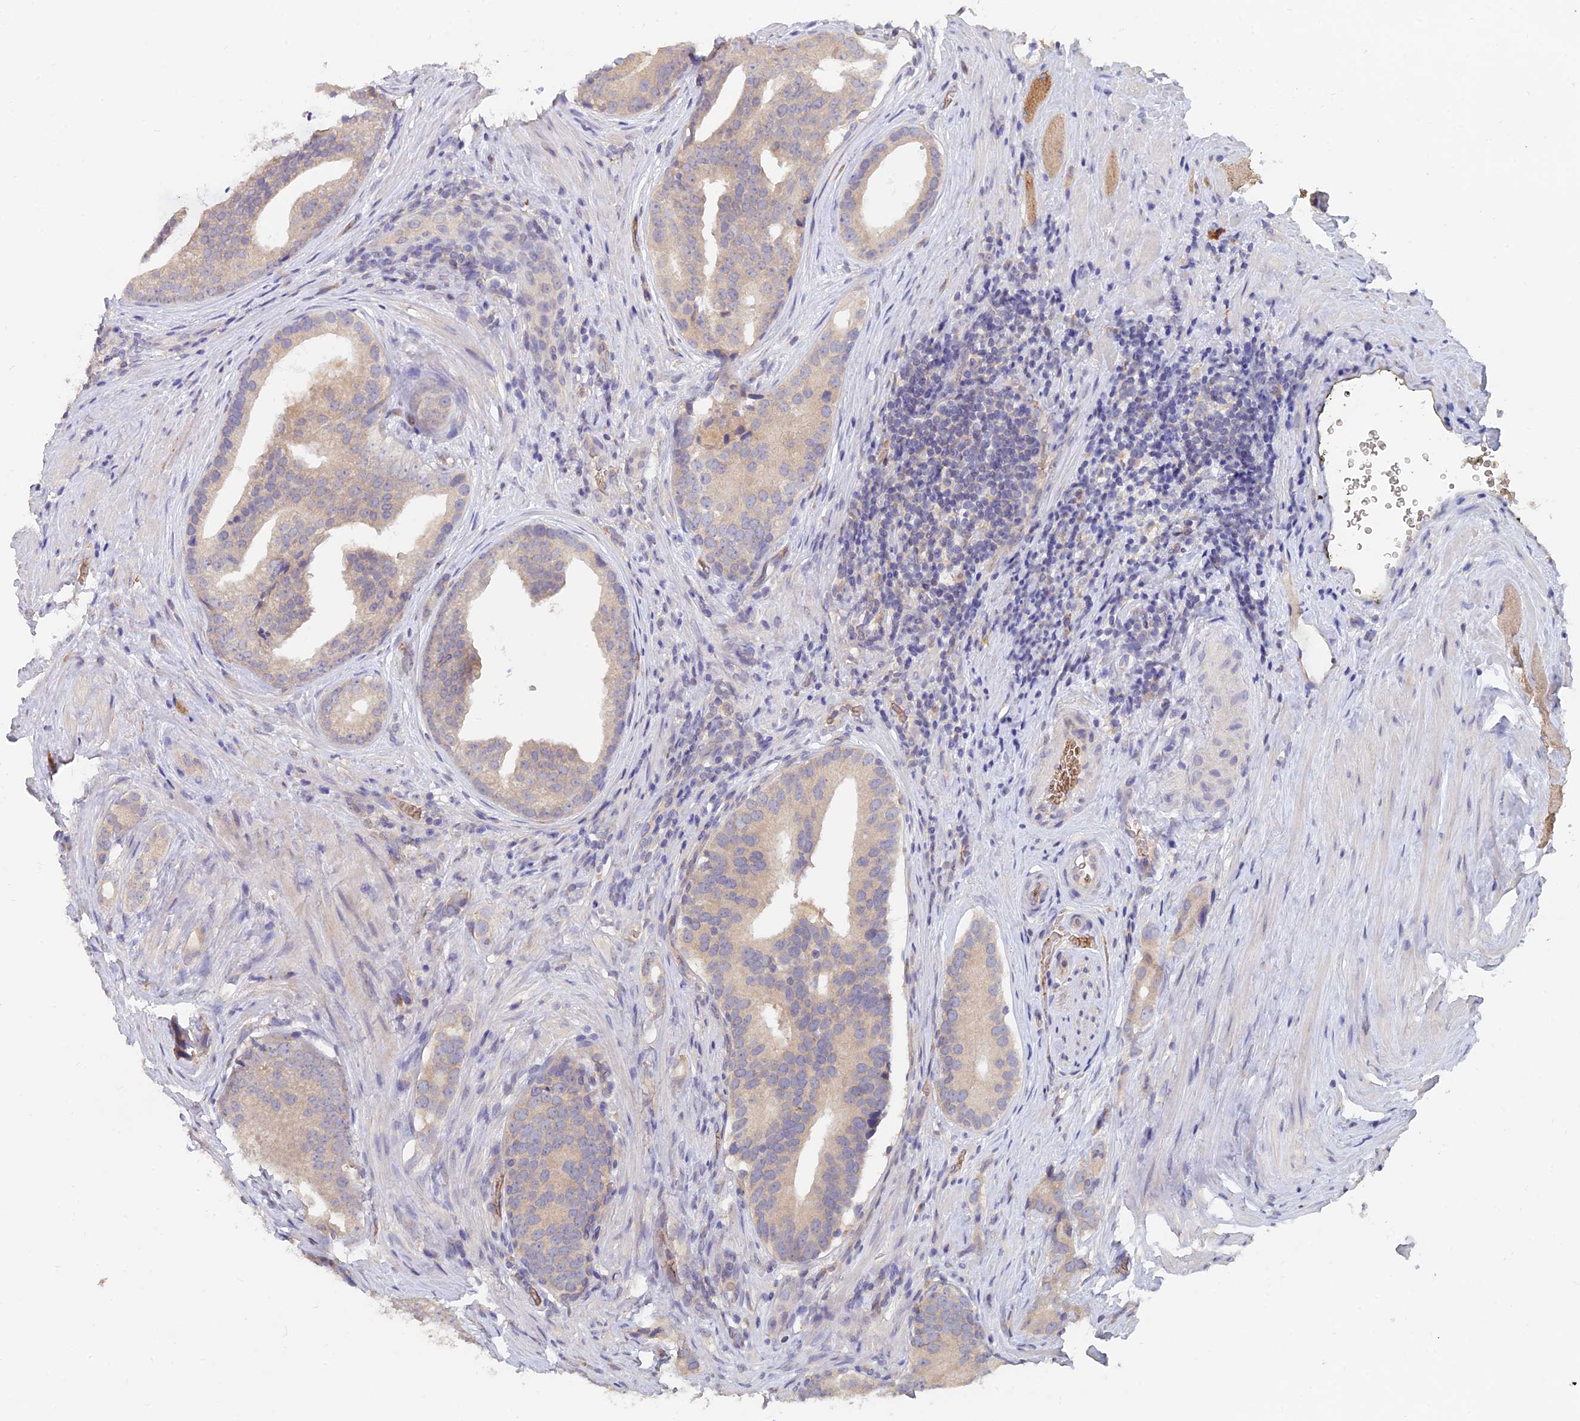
{"staining": {"intensity": "weak", "quantity": ">75%", "location": "cytoplasmic/membranous"}, "tissue": "prostate cancer", "cell_type": "Tumor cells", "image_type": "cancer", "snomed": [{"axis": "morphology", "description": "Adenocarcinoma, Low grade"}, {"axis": "topography", "description": "Prostate"}], "caption": "DAB immunohistochemical staining of human prostate cancer (low-grade adenocarcinoma) exhibits weak cytoplasmic/membranous protein positivity in approximately >75% of tumor cells. (brown staining indicates protein expression, while blue staining denotes nuclei).", "gene": "ARRDC1", "patient": {"sex": "male", "age": 71}}